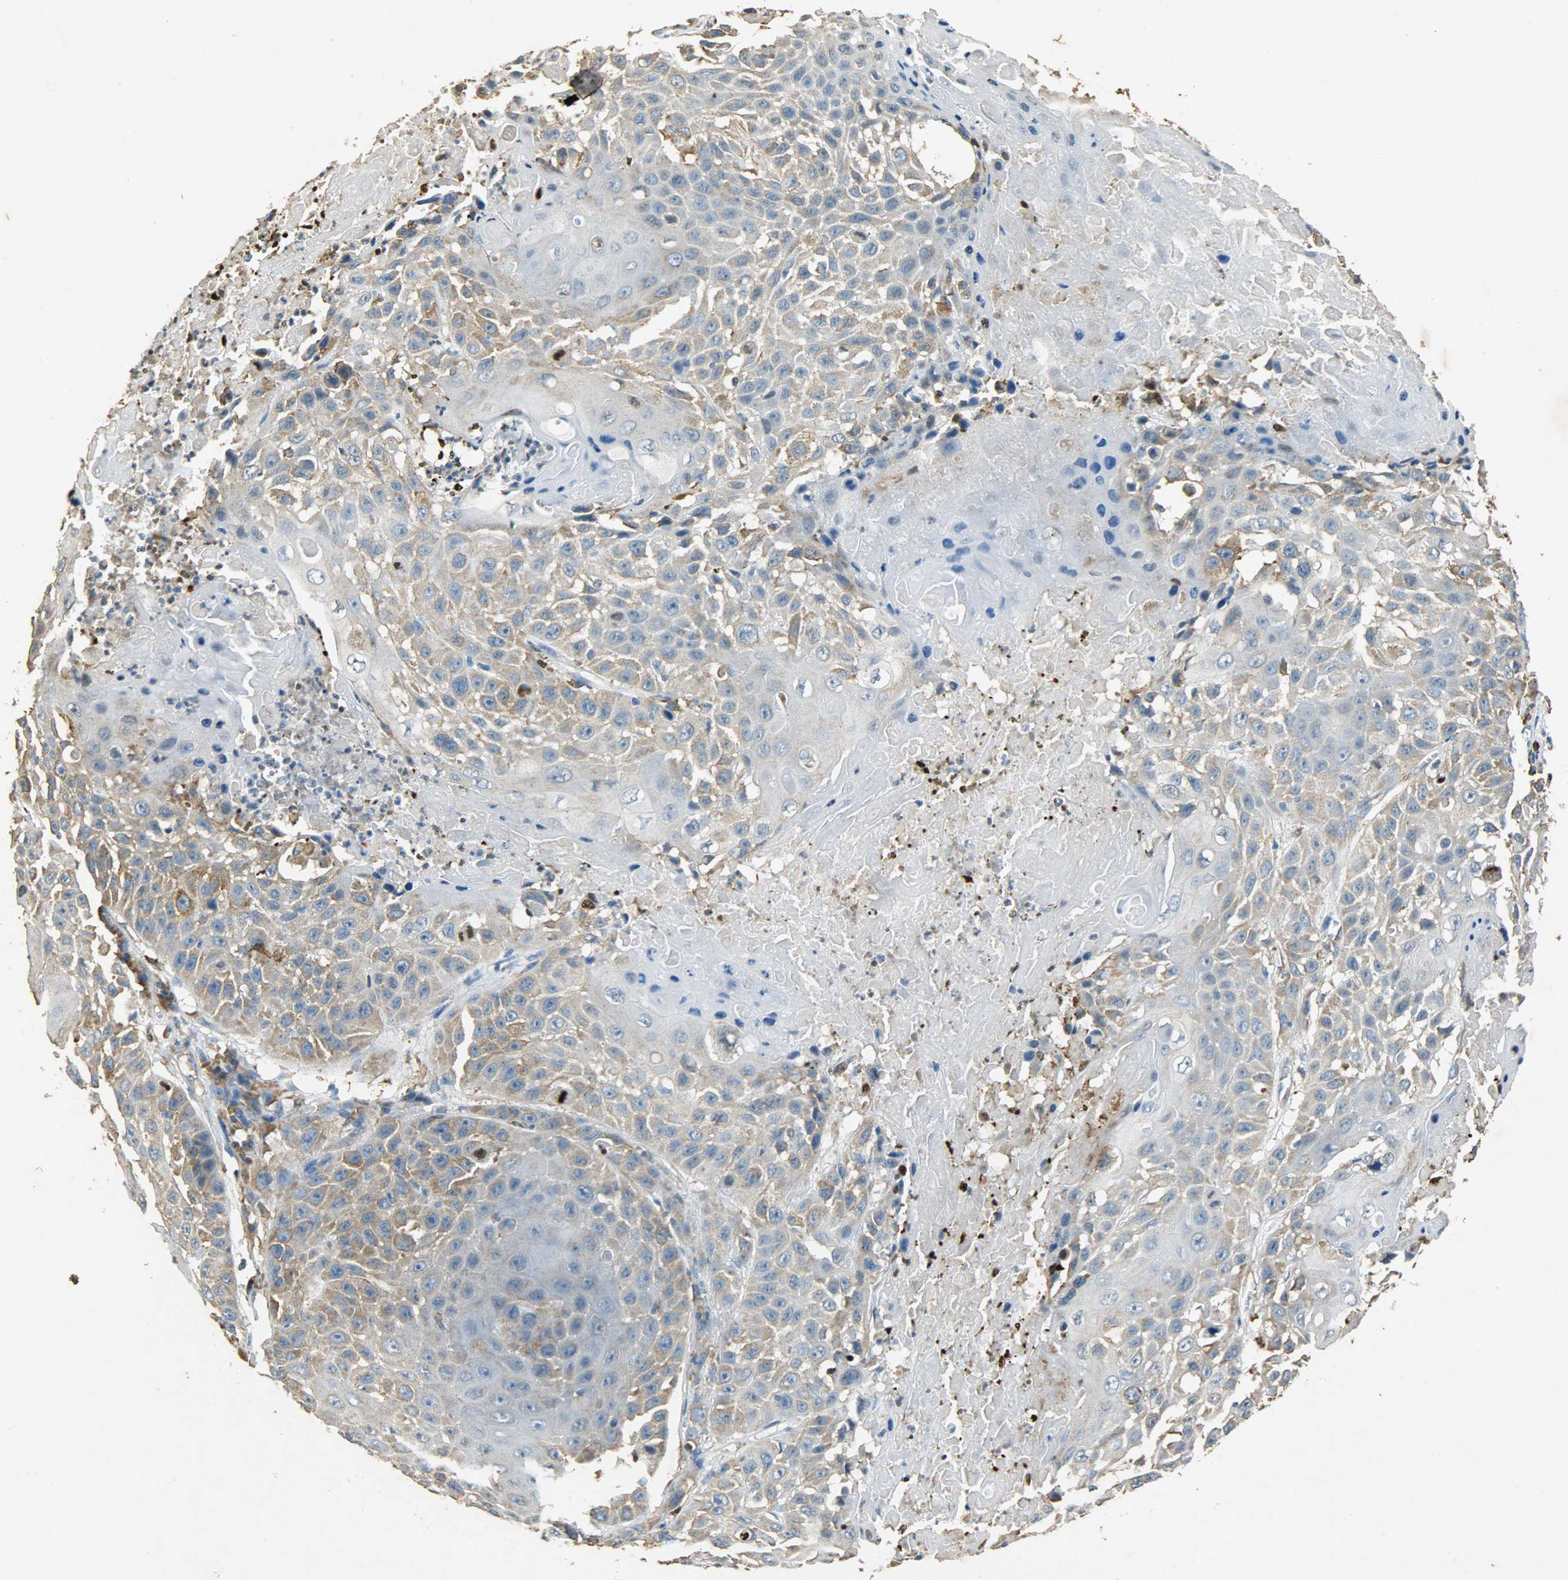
{"staining": {"intensity": "moderate", "quantity": ">75%", "location": "cytoplasmic/membranous"}, "tissue": "cervical cancer", "cell_type": "Tumor cells", "image_type": "cancer", "snomed": [{"axis": "morphology", "description": "Squamous cell carcinoma, NOS"}, {"axis": "topography", "description": "Cervix"}], "caption": "Immunohistochemical staining of human cervical cancer (squamous cell carcinoma) displays medium levels of moderate cytoplasmic/membranous positivity in about >75% of tumor cells. (Brightfield microscopy of DAB IHC at high magnification).", "gene": "HSPA5", "patient": {"sex": "female", "age": 39}}